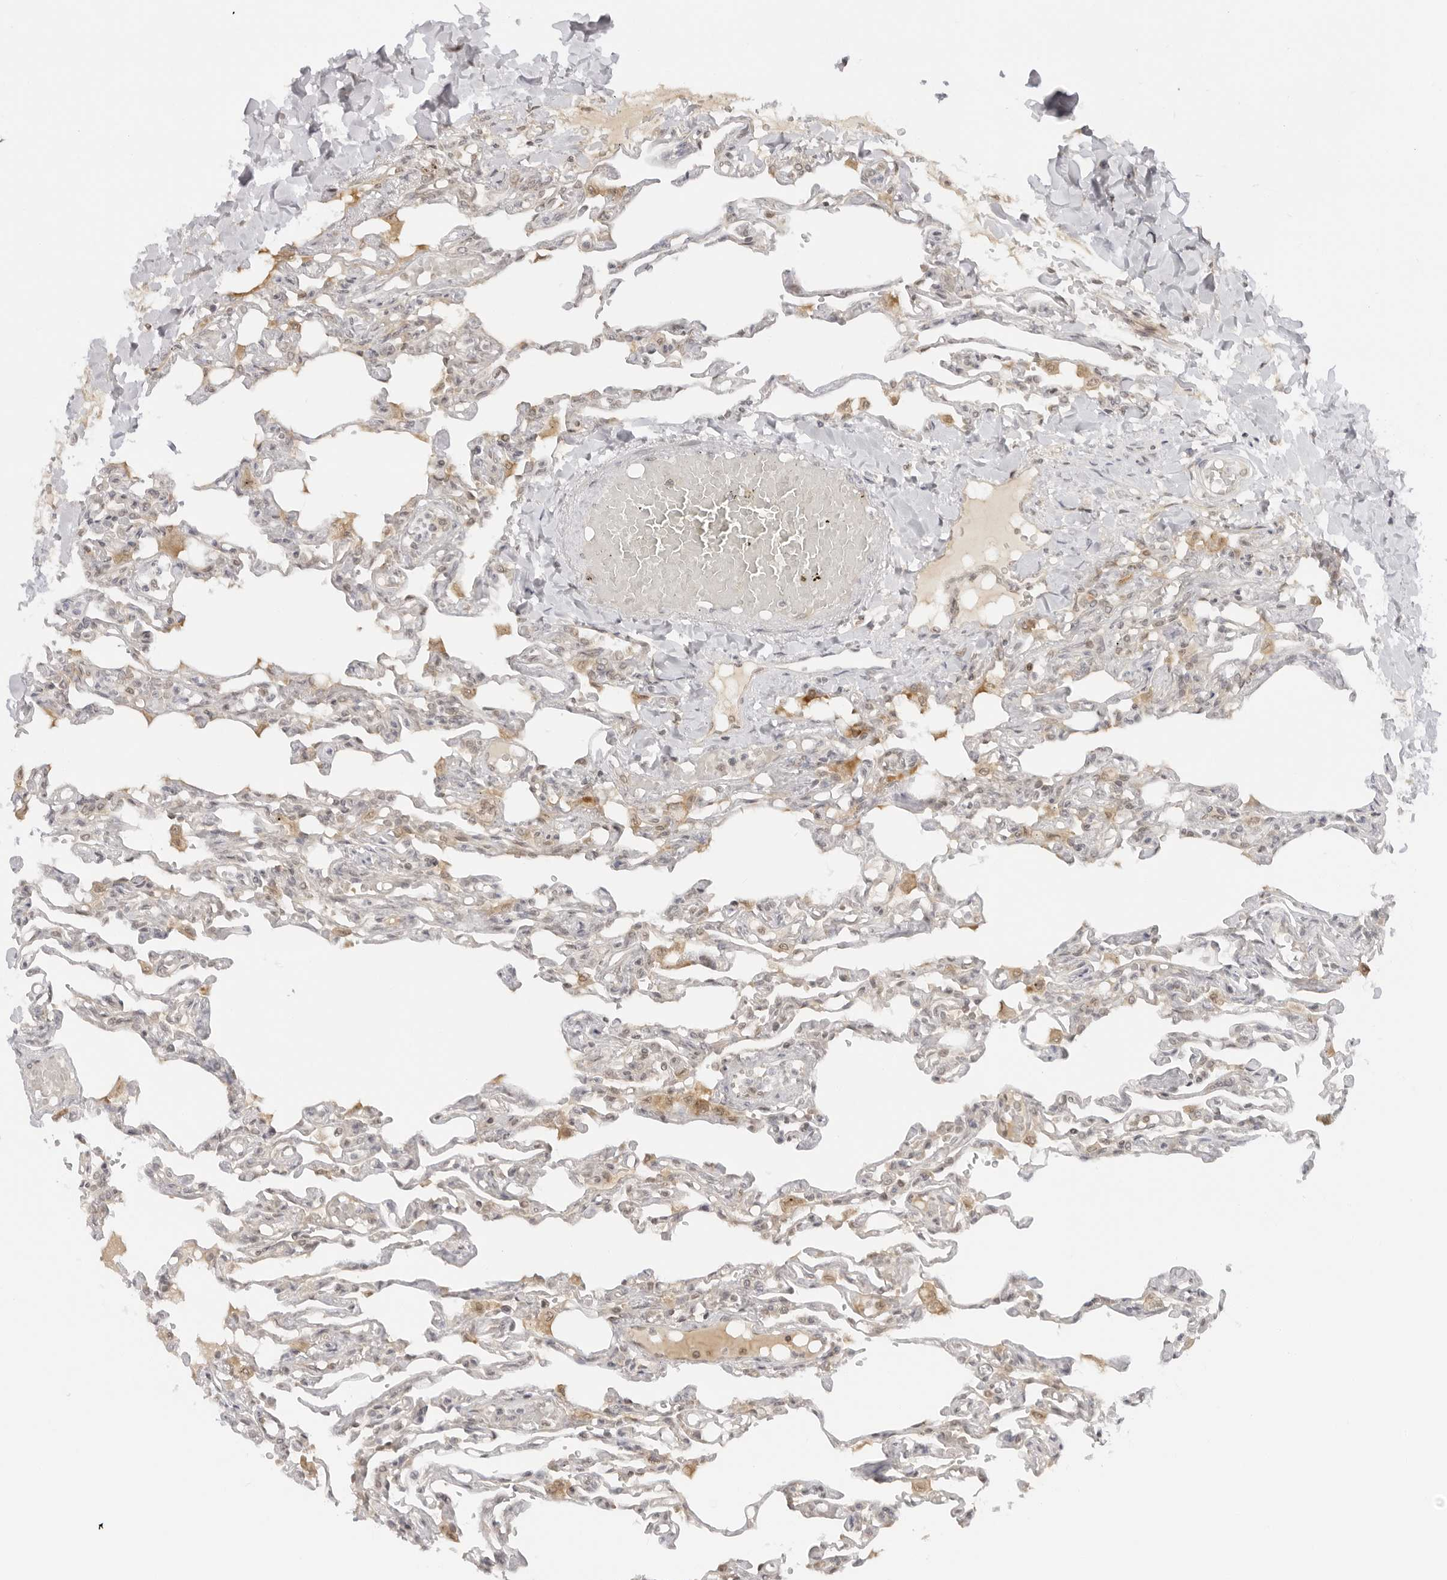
{"staining": {"intensity": "weak", "quantity": "<25%", "location": "cytoplasmic/membranous"}, "tissue": "lung", "cell_type": "Alveolar cells", "image_type": "normal", "snomed": [{"axis": "morphology", "description": "Normal tissue, NOS"}, {"axis": "topography", "description": "Lung"}], "caption": "Immunohistochemical staining of unremarkable lung exhibits no significant expression in alveolar cells.", "gene": "PRRC2C", "patient": {"sex": "male", "age": 21}}